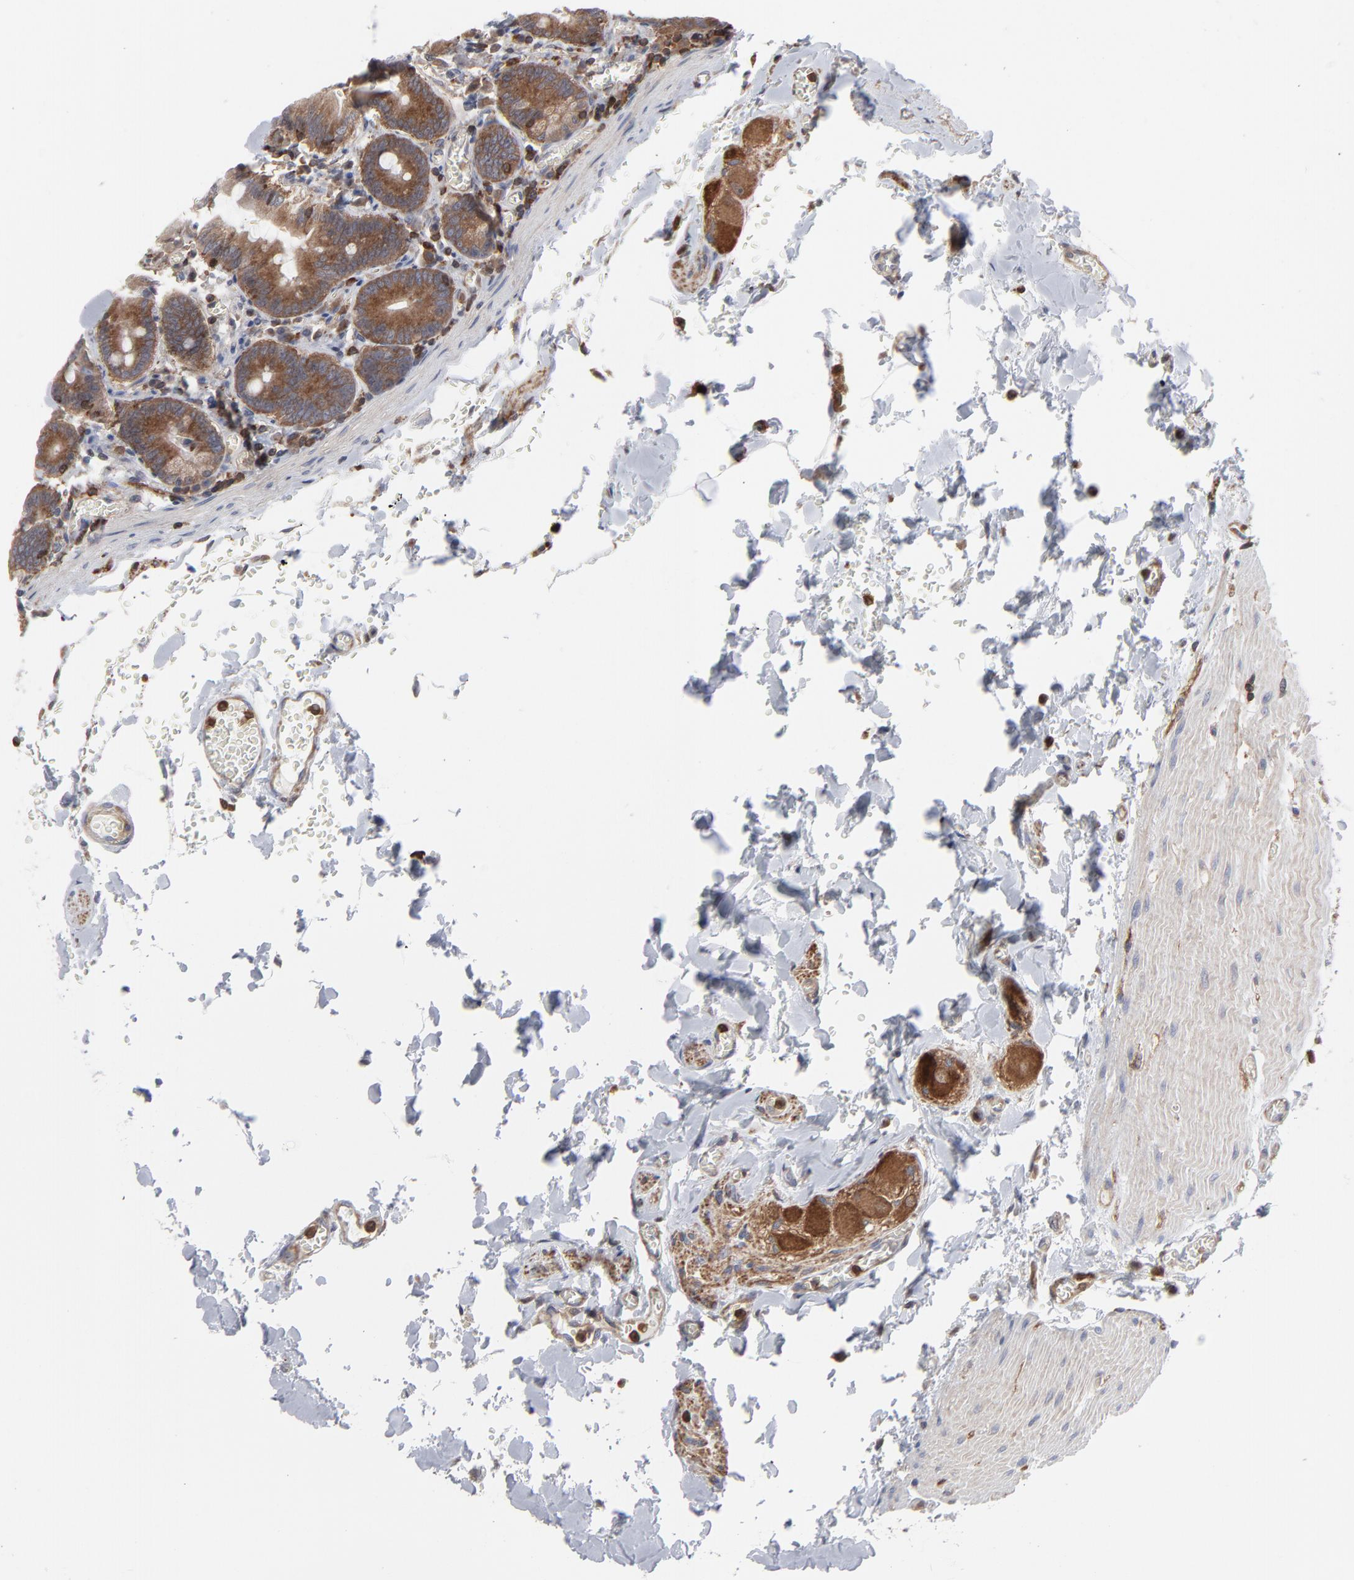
{"staining": {"intensity": "moderate", "quantity": ">75%", "location": "cytoplasmic/membranous"}, "tissue": "small intestine", "cell_type": "Glandular cells", "image_type": "normal", "snomed": [{"axis": "morphology", "description": "Normal tissue, NOS"}, {"axis": "topography", "description": "Small intestine"}], "caption": "DAB (3,3'-diaminobenzidine) immunohistochemical staining of unremarkable small intestine demonstrates moderate cytoplasmic/membranous protein staining in about >75% of glandular cells.", "gene": "MAP2K1", "patient": {"sex": "male", "age": 71}}